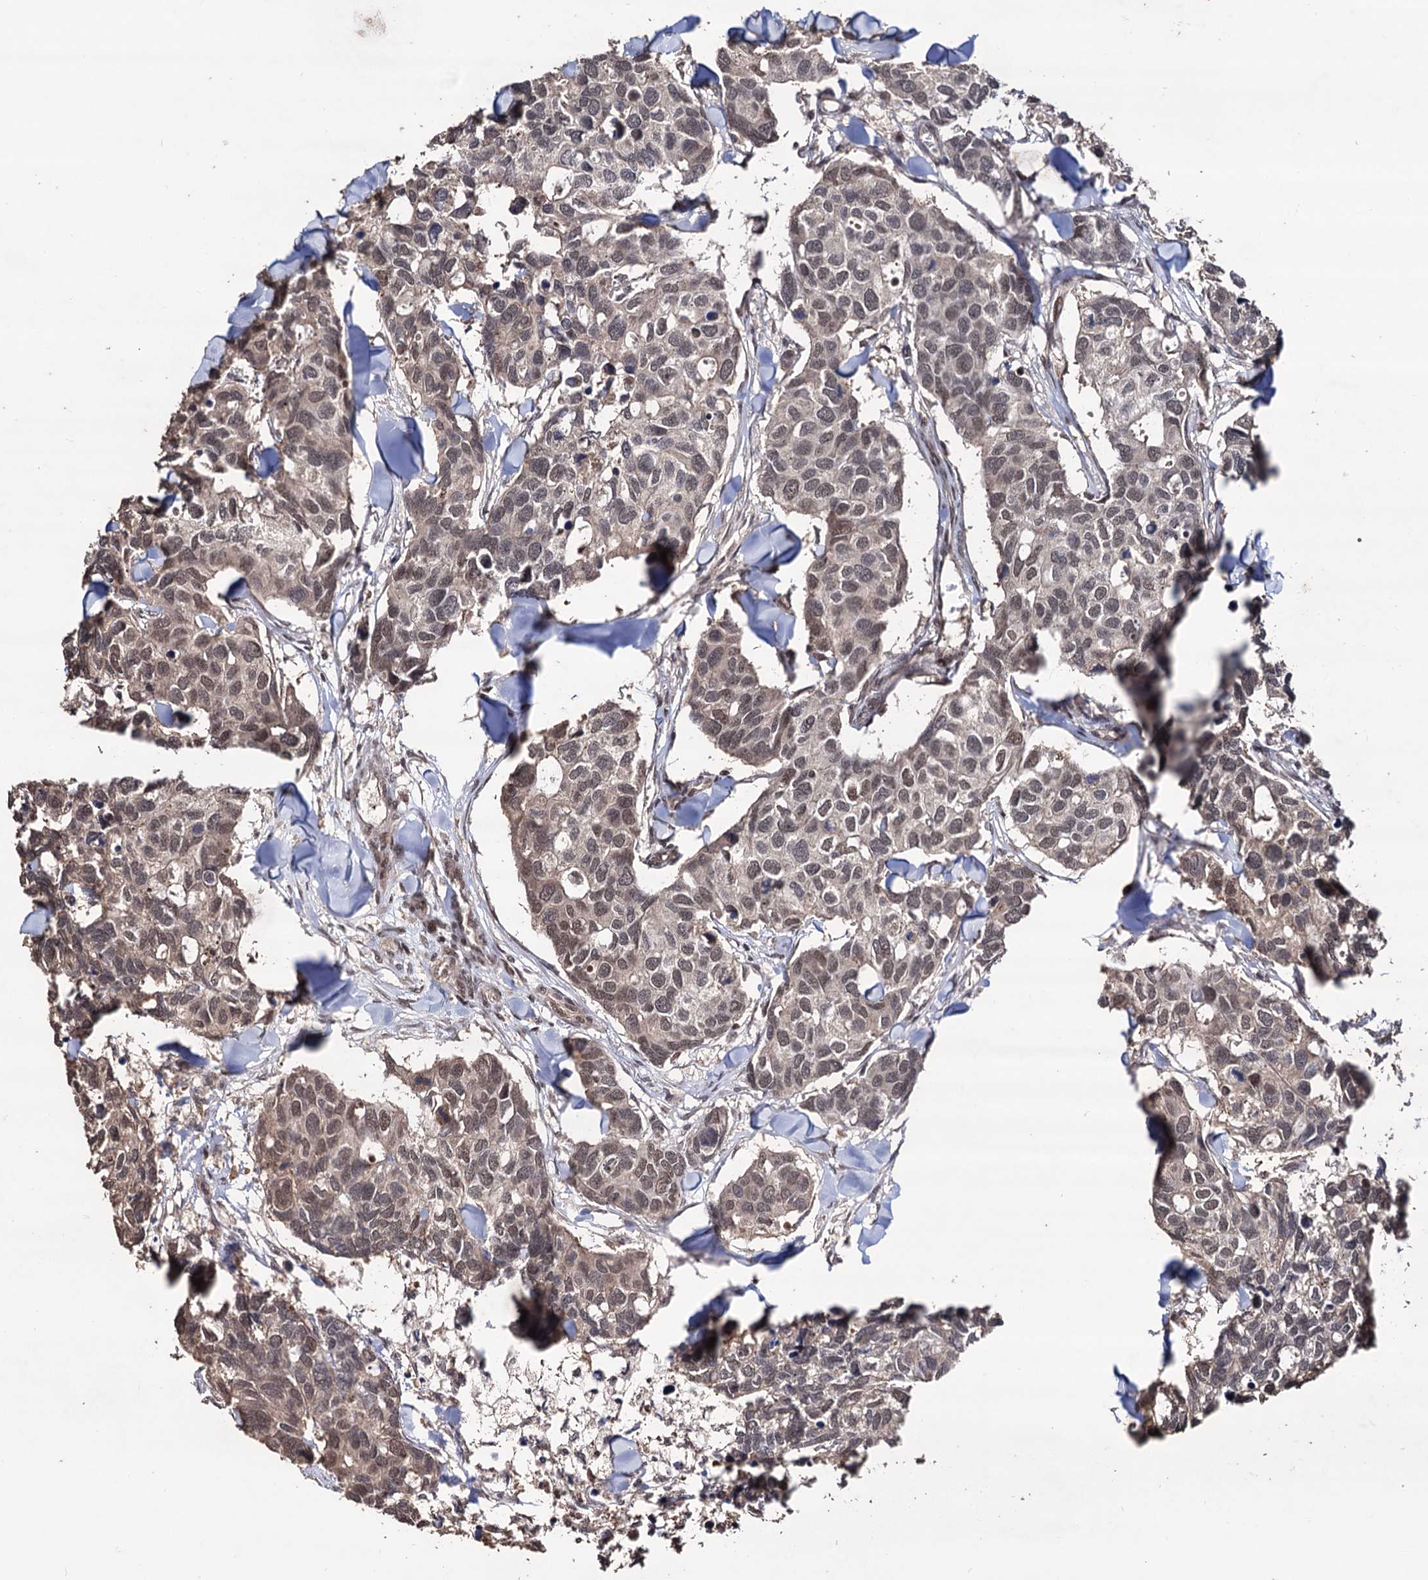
{"staining": {"intensity": "weak", "quantity": "25%-75%", "location": "cytoplasmic/membranous"}, "tissue": "breast cancer", "cell_type": "Tumor cells", "image_type": "cancer", "snomed": [{"axis": "morphology", "description": "Duct carcinoma"}, {"axis": "topography", "description": "Breast"}], "caption": "Protein analysis of breast cancer (invasive ductal carcinoma) tissue reveals weak cytoplasmic/membranous staining in about 25%-75% of tumor cells.", "gene": "KLF5", "patient": {"sex": "female", "age": 83}}